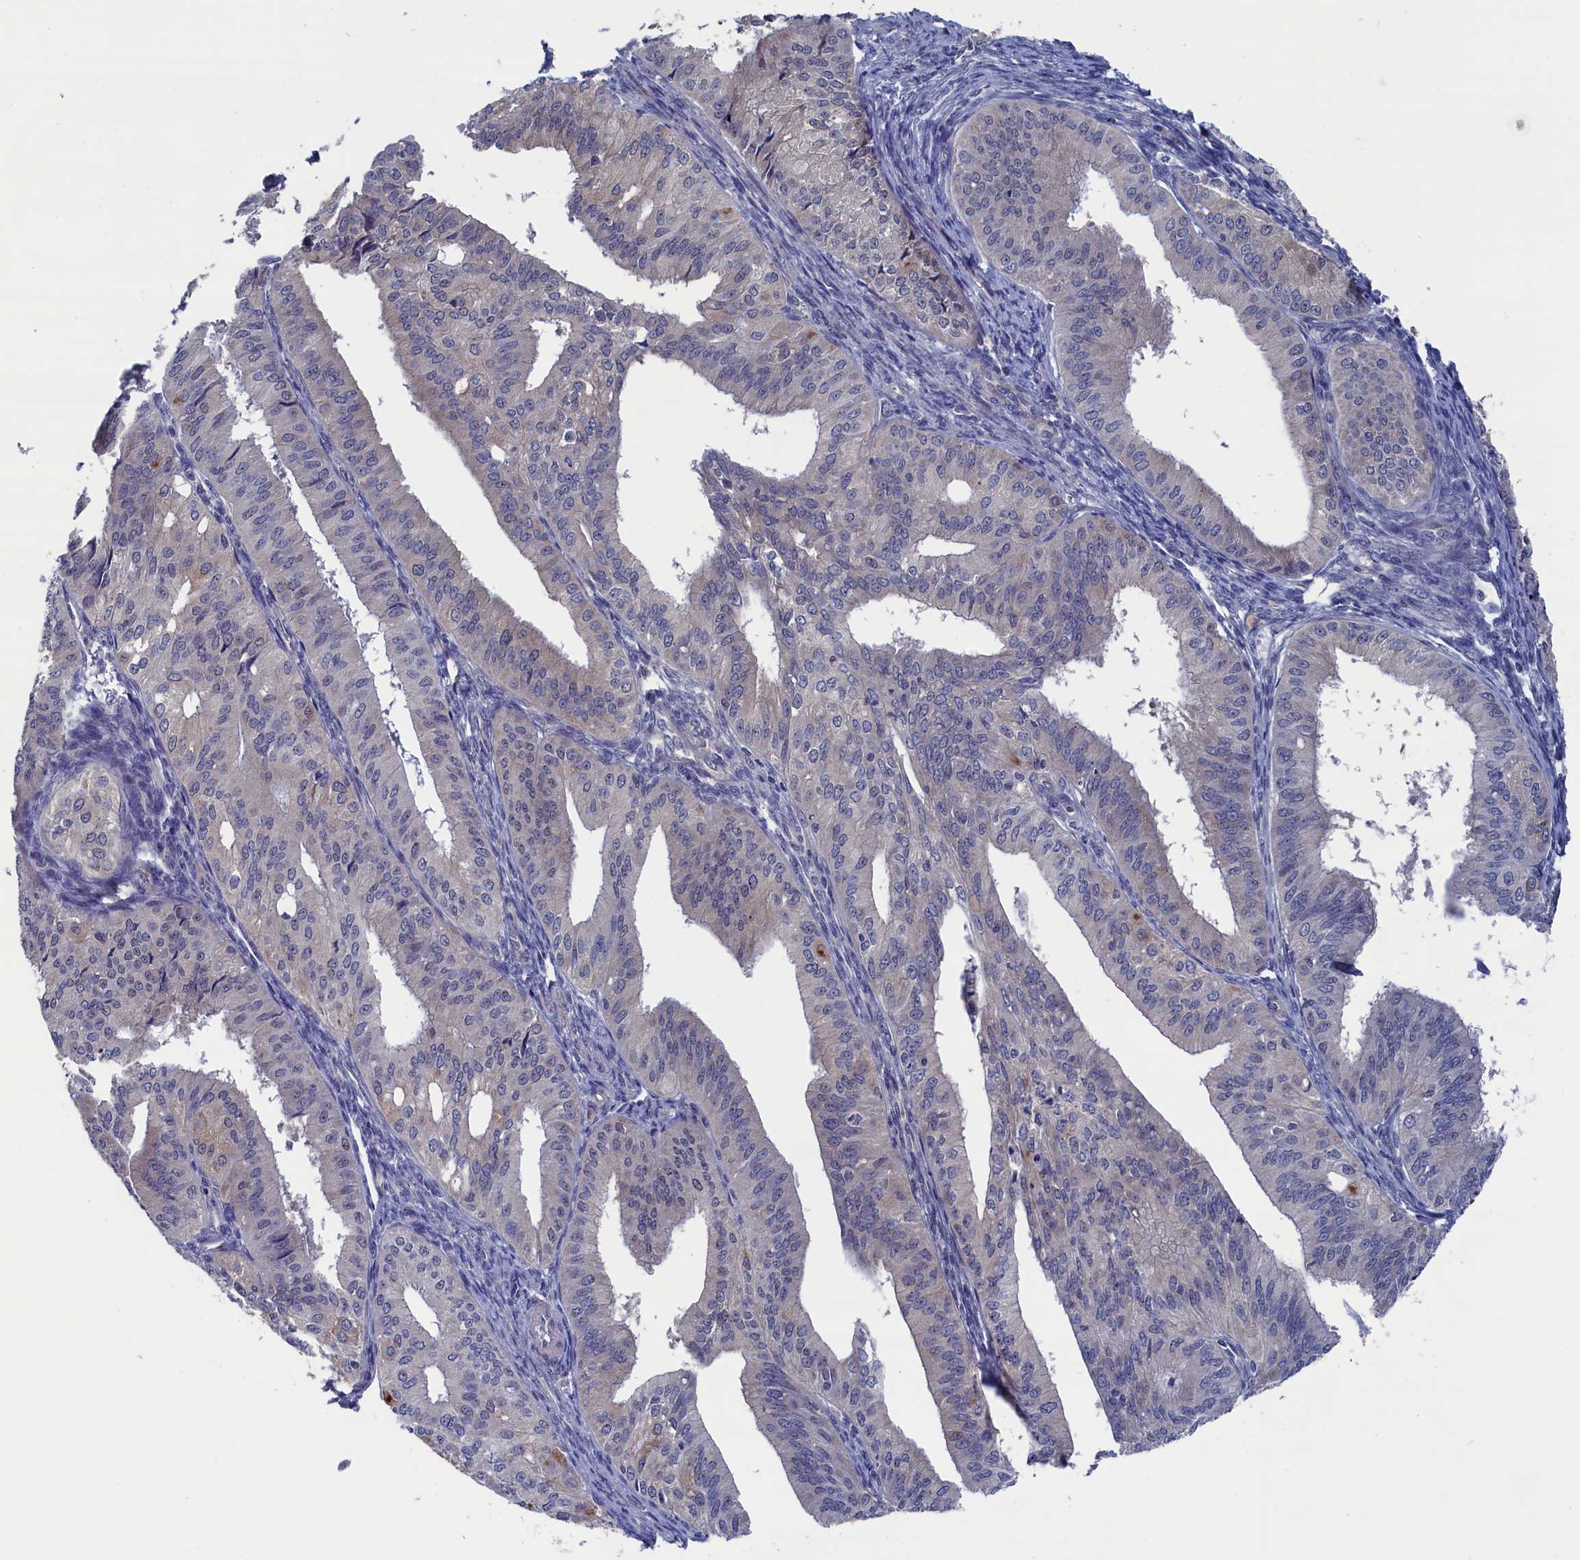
{"staining": {"intensity": "weak", "quantity": "<25%", "location": "cytoplasmic/membranous"}, "tissue": "endometrial cancer", "cell_type": "Tumor cells", "image_type": "cancer", "snomed": [{"axis": "morphology", "description": "Adenocarcinoma, NOS"}, {"axis": "topography", "description": "Endometrium"}], "caption": "The immunohistochemistry image has no significant positivity in tumor cells of endometrial adenocarcinoma tissue.", "gene": "SPATA13", "patient": {"sex": "female", "age": 50}}